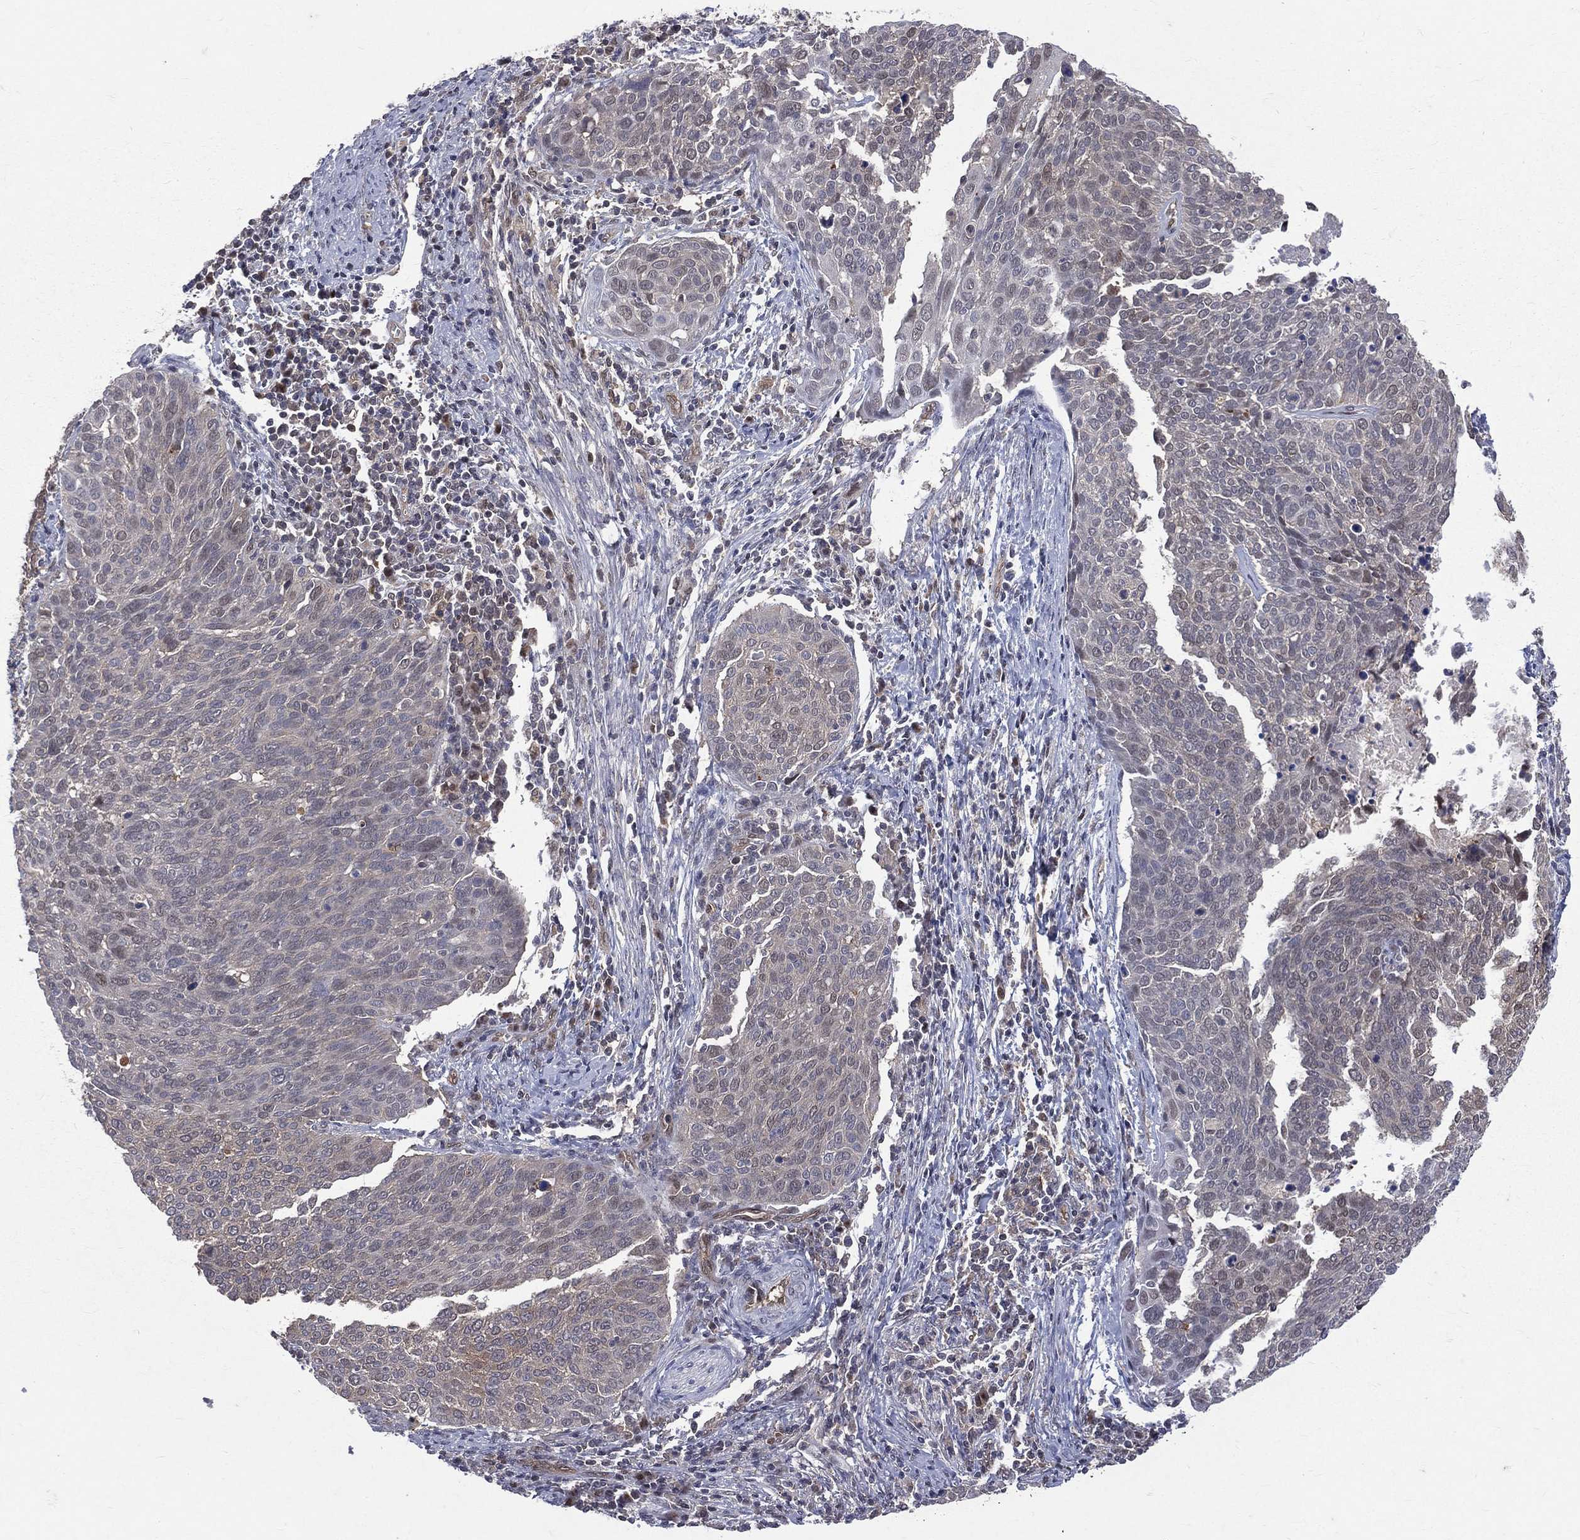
{"staining": {"intensity": "weak", "quantity": "<25%", "location": "cytoplasmic/membranous"}, "tissue": "cervical cancer", "cell_type": "Tumor cells", "image_type": "cancer", "snomed": [{"axis": "morphology", "description": "Squamous cell carcinoma, NOS"}, {"axis": "topography", "description": "Cervix"}], "caption": "IHC photomicrograph of neoplastic tissue: cervical squamous cell carcinoma stained with DAB exhibits no significant protein staining in tumor cells.", "gene": "GMPR2", "patient": {"sex": "female", "age": 39}}